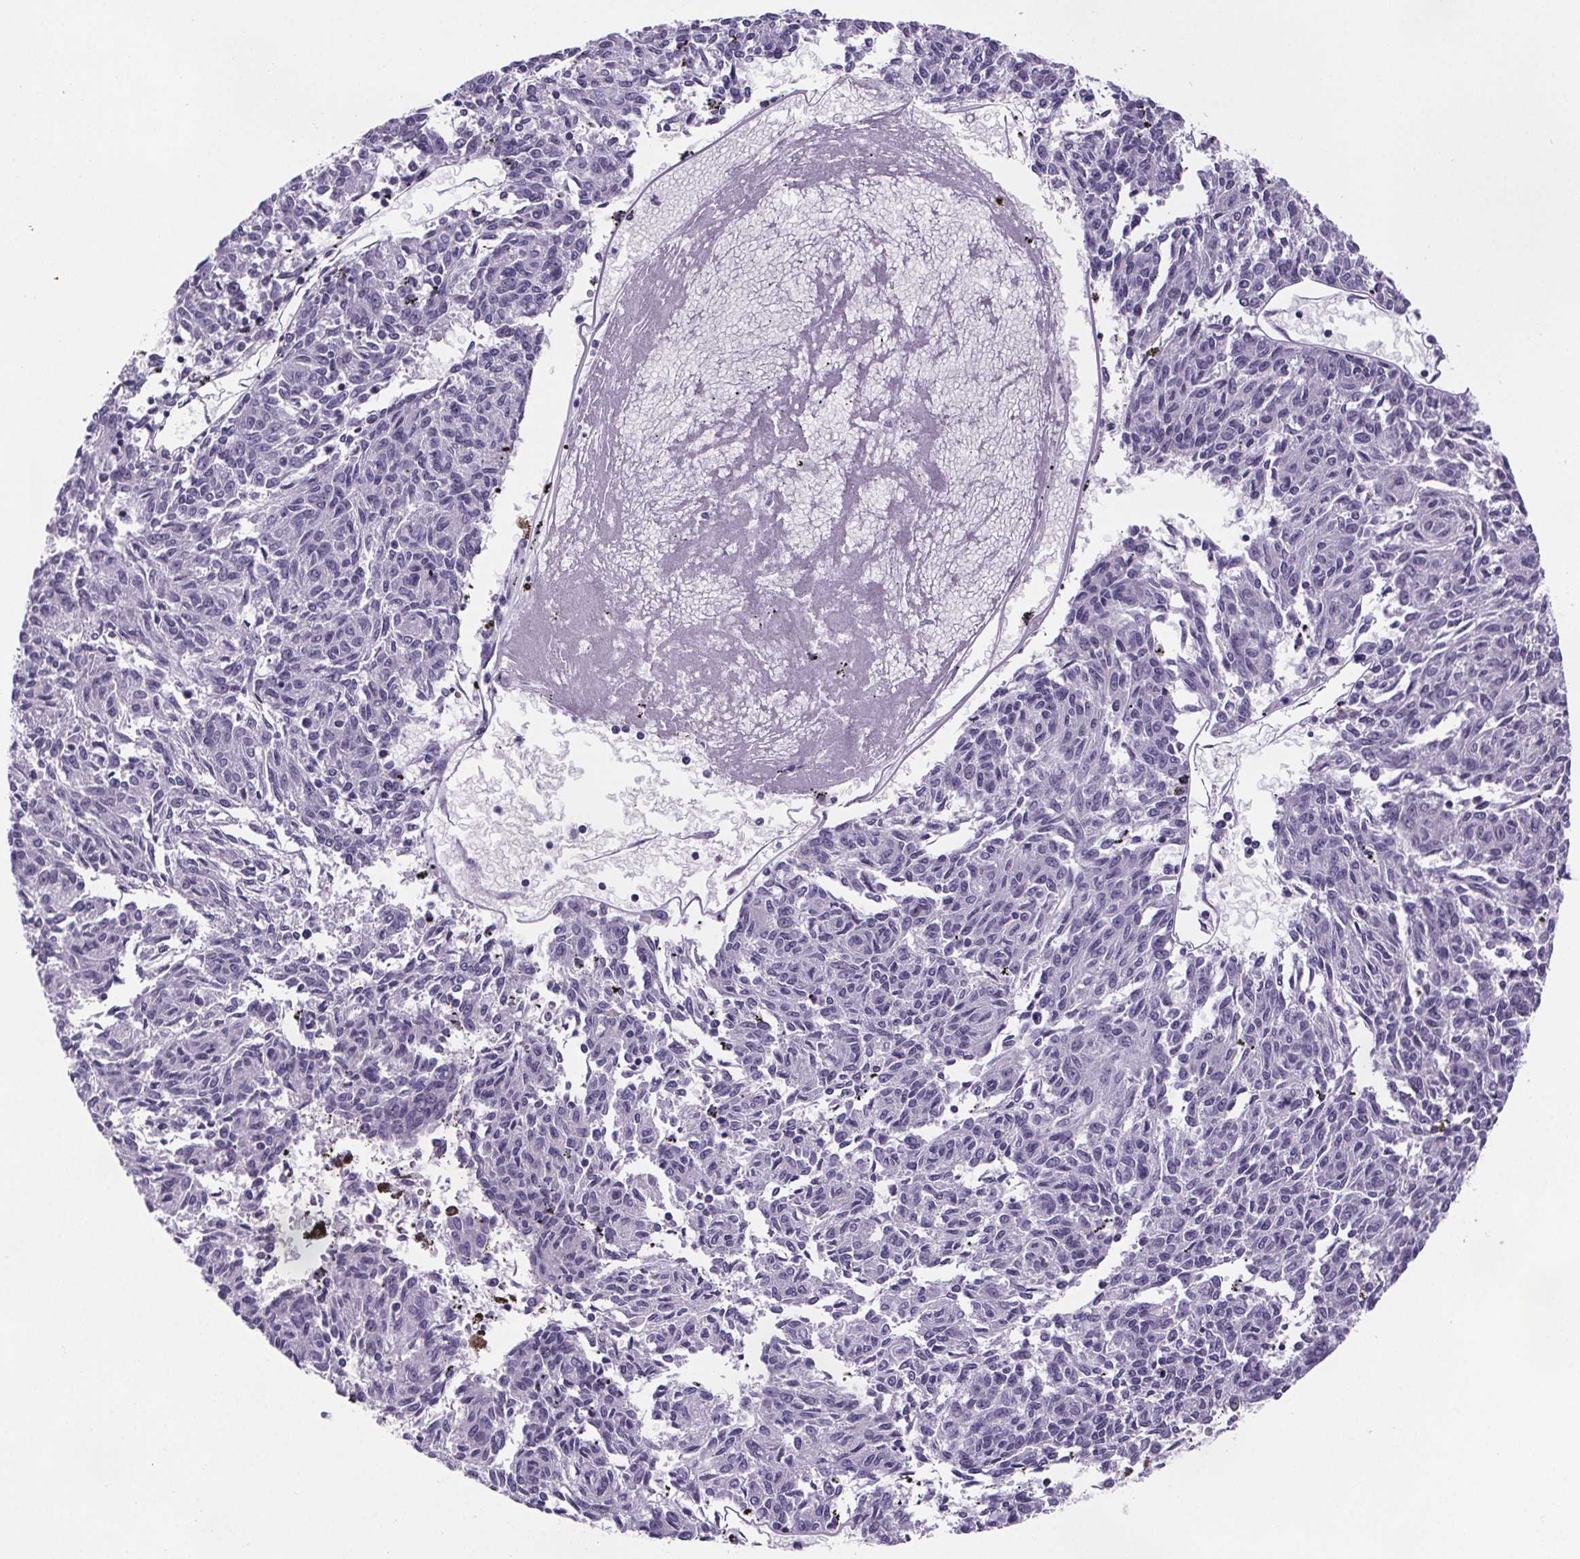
{"staining": {"intensity": "negative", "quantity": "none", "location": "none"}, "tissue": "melanoma", "cell_type": "Tumor cells", "image_type": "cancer", "snomed": [{"axis": "morphology", "description": "Malignant melanoma, NOS"}, {"axis": "topography", "description": "Skin"}], "caption": "A photomicrograph of human melanoma is negative for staining in tumor cells.", "gene": "CUBN", "patient": {"sex": "female", "age": 72}}